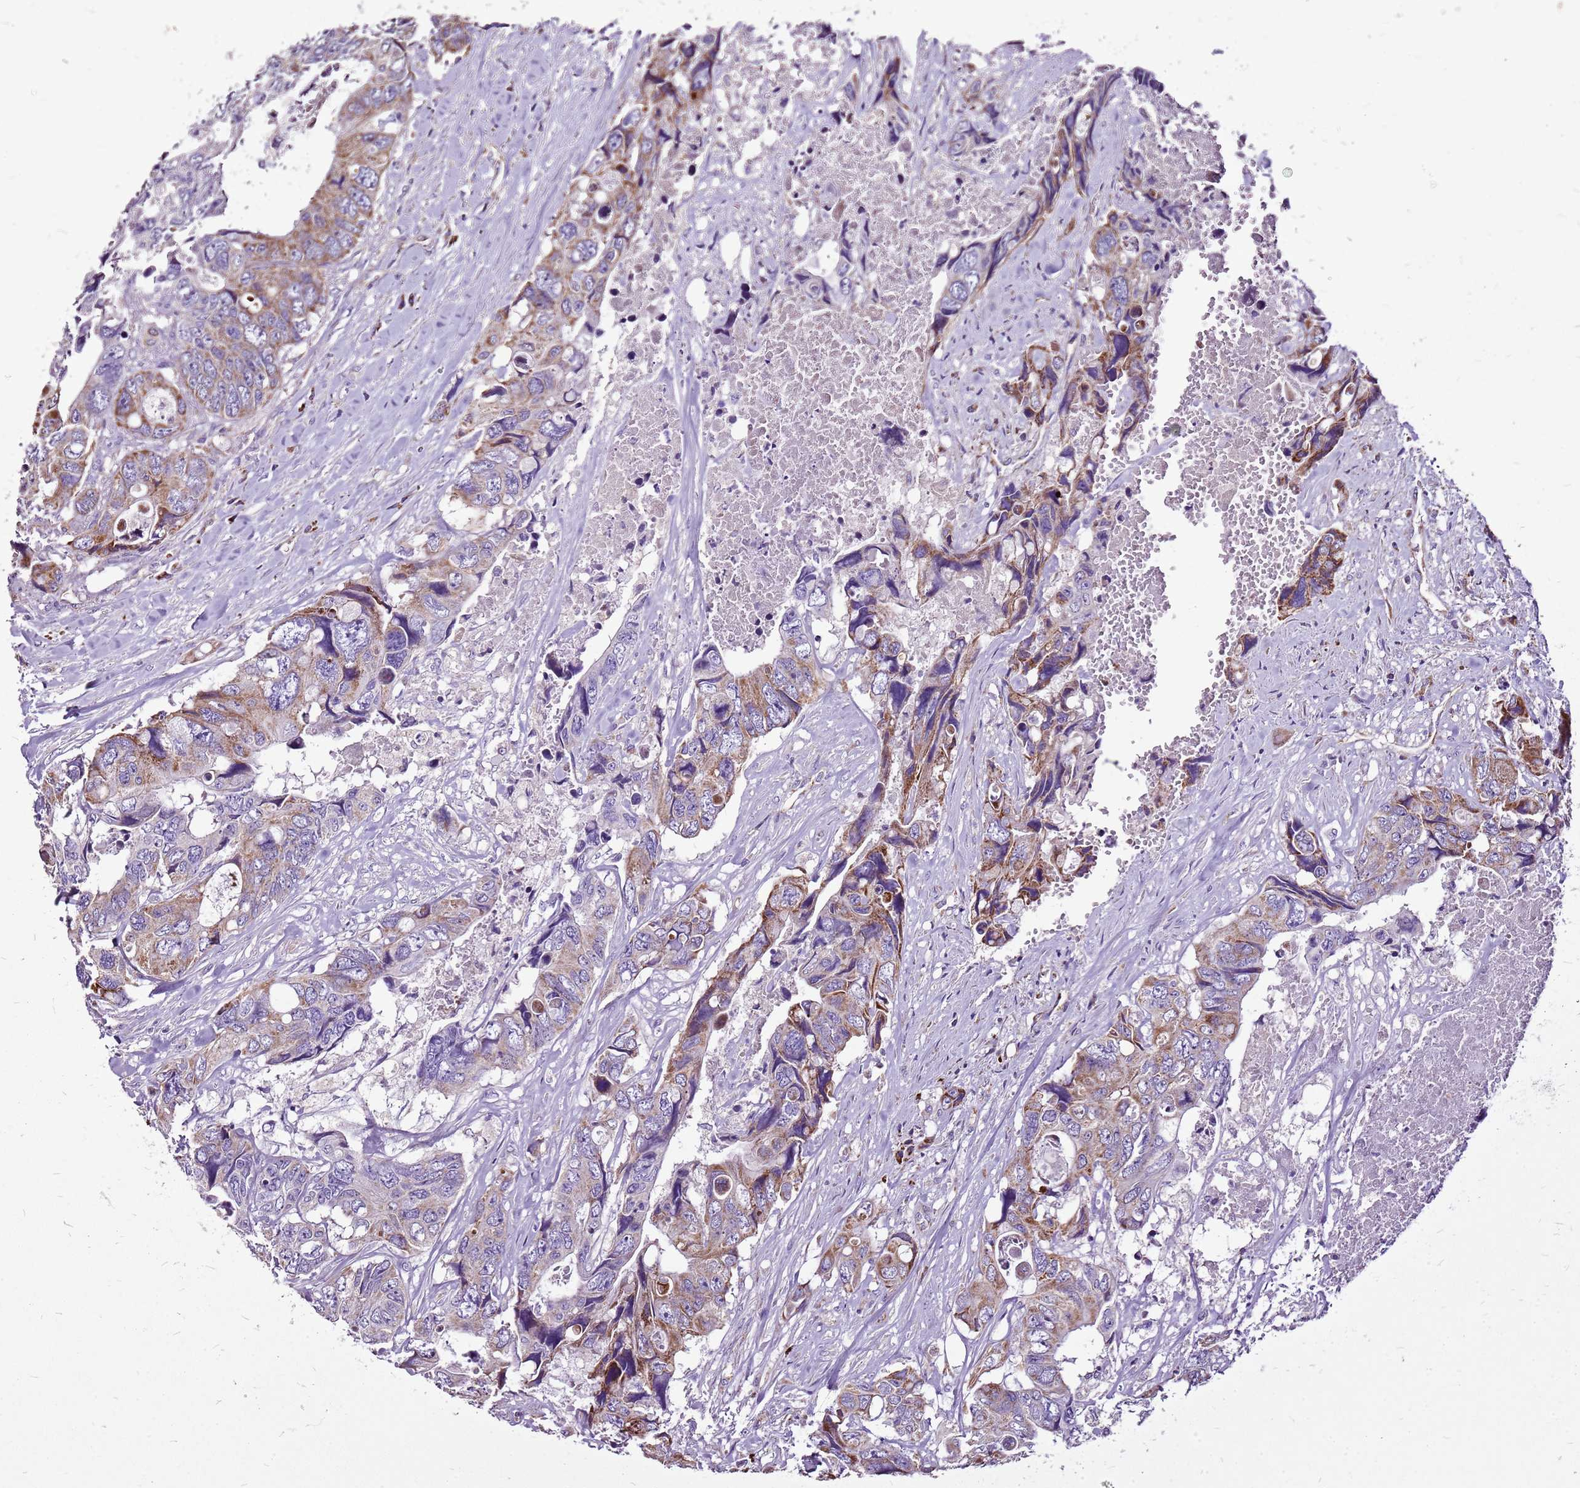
{"staining": {"intensity": "moderate", "quantity": ">75%", "location": "cytoplasmic/membranous"}, "tissue": "colorectal cancer", "cell_type": "Tumor cells", "image_type": "cancer", "snomed": [{"axis": "morphology", "description": "Adenocarcinoma, NOS"}, {"axis": "topography", "description": "Rectum"}], "caption": "Adenocarcinoma (colorectal) stained for a protein displays moderate cytoplasmic/membranous positivity in tumor cells. (DAB IHC, brown staining for protein, blue staining for nuclei).", "gene": "GCDH", "patient": {"sex": "male", "age": 57}}